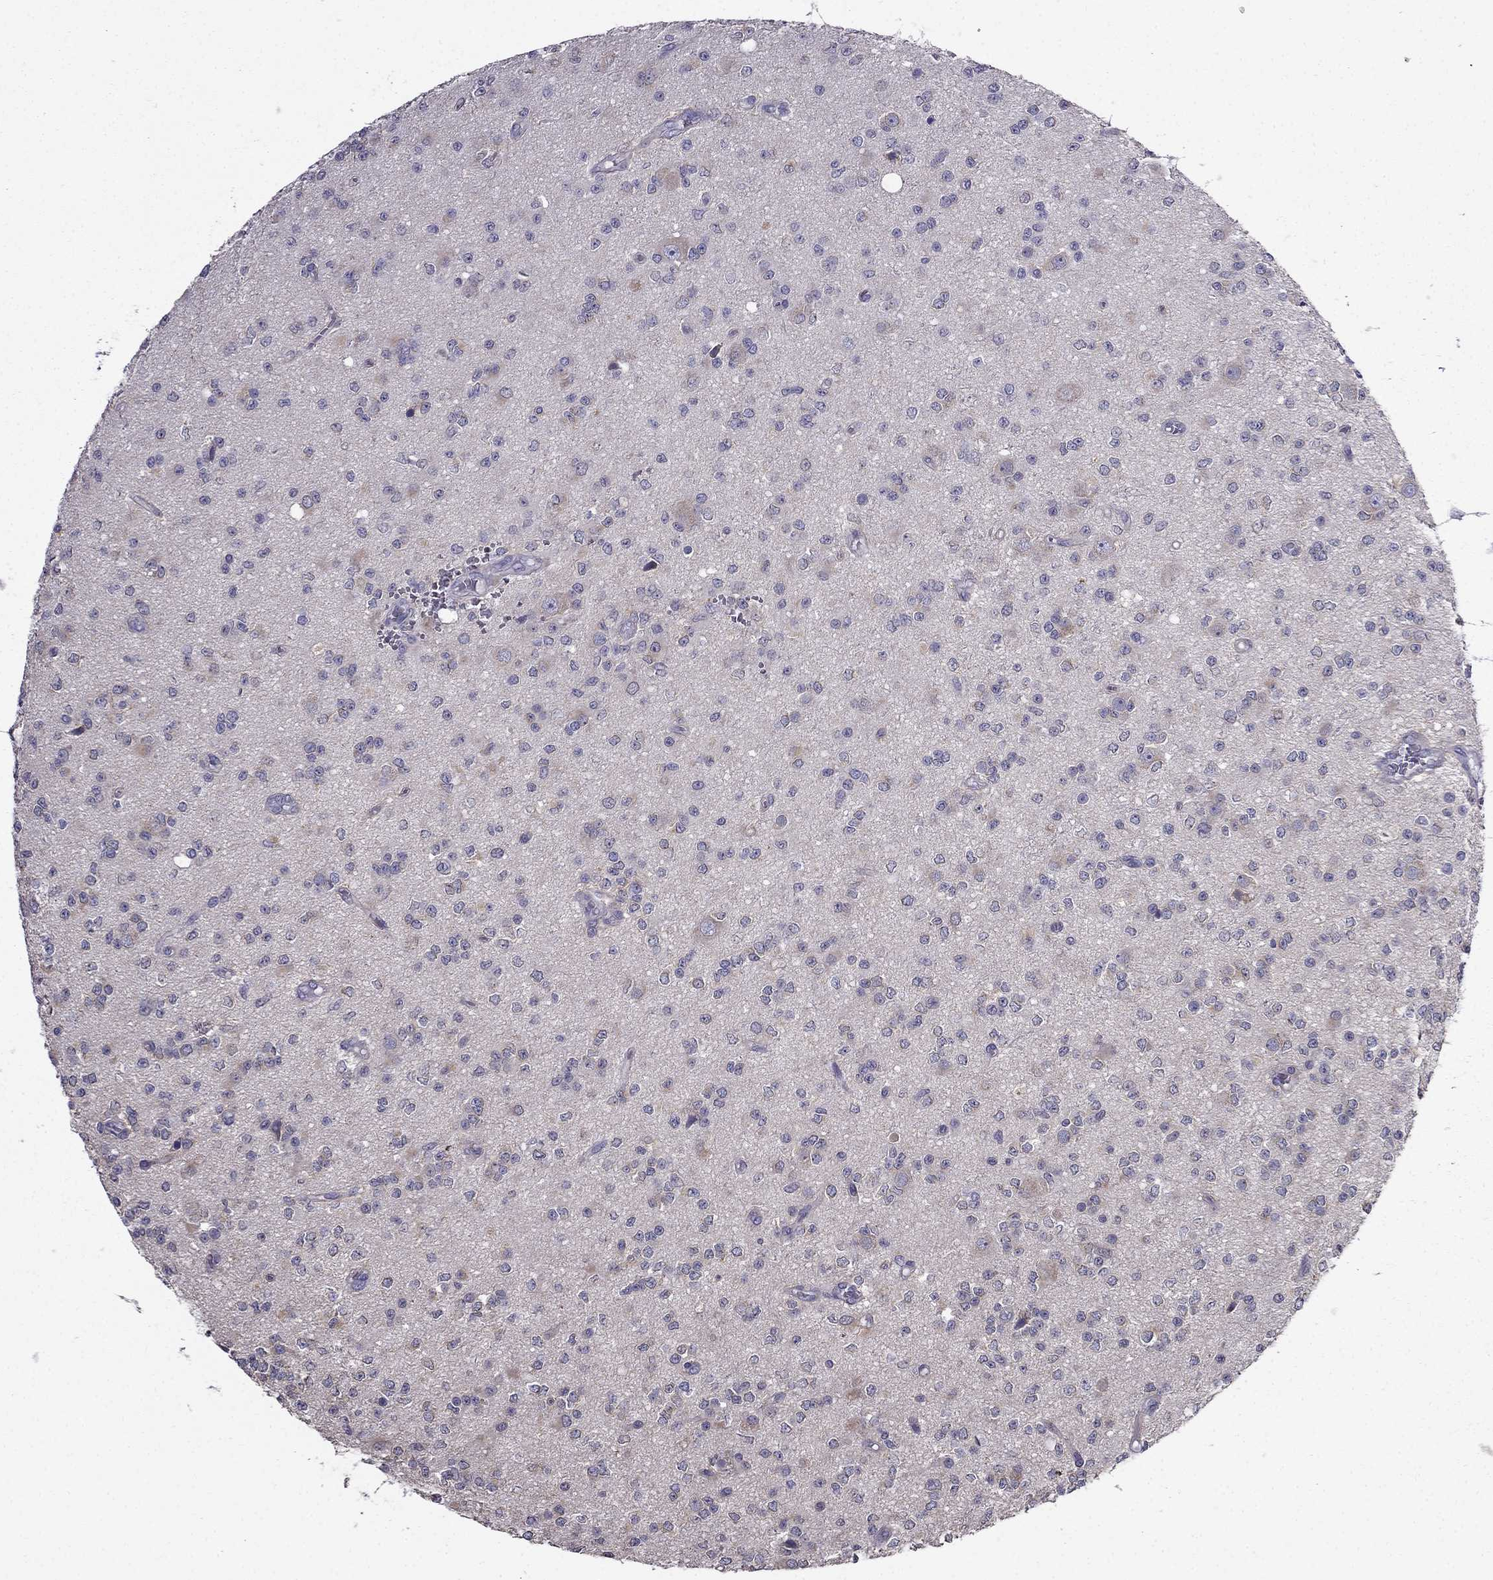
{"staining": {"intensity": "negative", "quantity": "none", "location": "none"}, "tissue": "glioma", "cell_type": "Tumor cells", "image_type": "cancer", "snomed": [{"axis": "morphology", "description": "Glioma, malignant, Low grade"}, {"axis": "topography", "description": "Brain"}], "caption": "This is a micrograph of immunohistochemistry staining of malignant glioma (low-grade), which shows no staining in tumor cells.", "gene": "SCNN1D", "patient": {"sex": "female", "age": 45}}